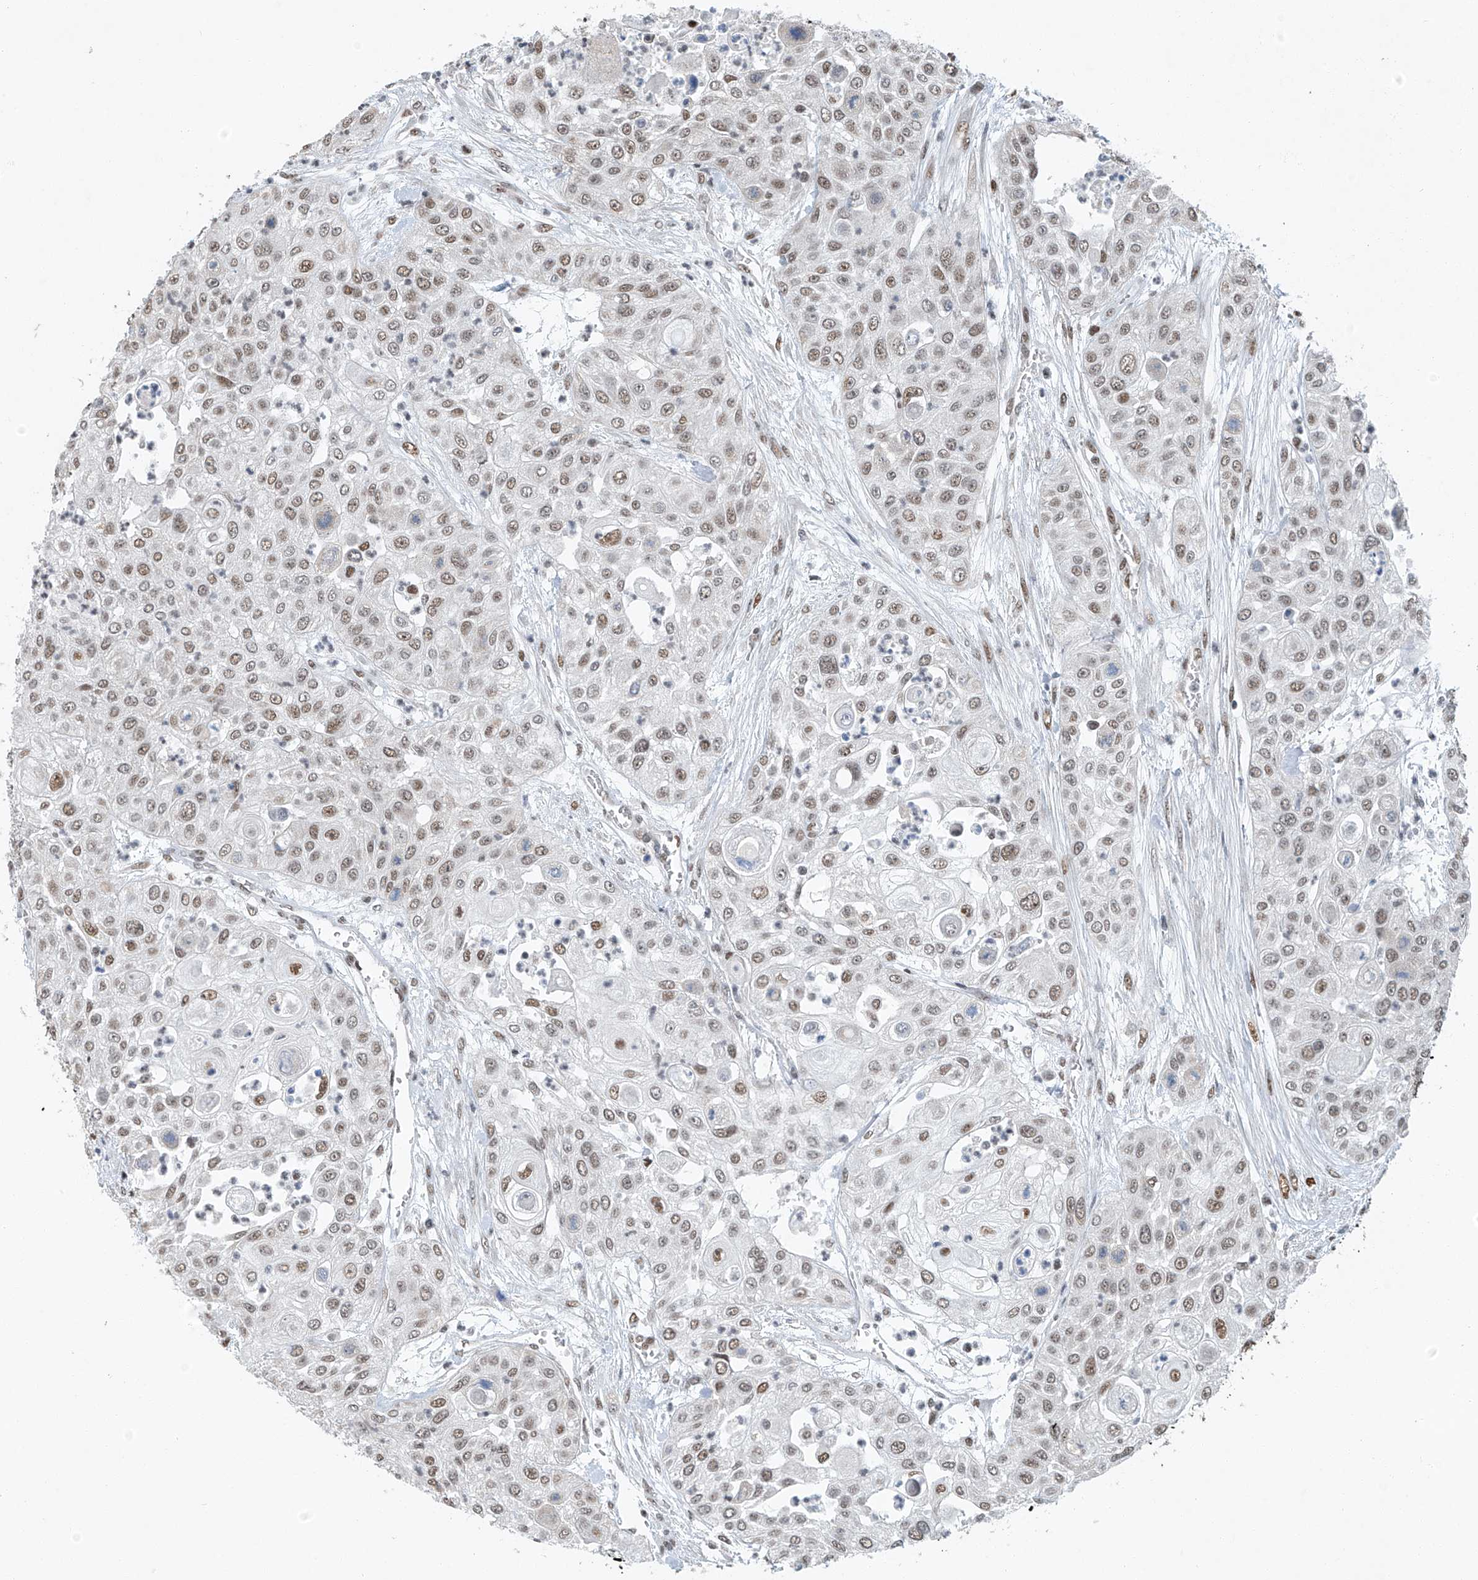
{"staining": {"intensity": "moderate", "quantity": ">75%", "location": "nuclear"}, "tissue": "urothelial cancer", "cell_type": "Tumor cells", "image_type": "cancer", "snomed": [{"axis": "morphology", "description": "Urothelial carcinoma, High grade"}, {"axis": "topography", "description": "Urinary bladder"}], "caption": "A brown stain highlights moderate nuclear staining of a protein in high-grade urothelial carcinoma tumor cells.", "gene": "TAF8", "patient": {"sex": "female", "age": 79}}